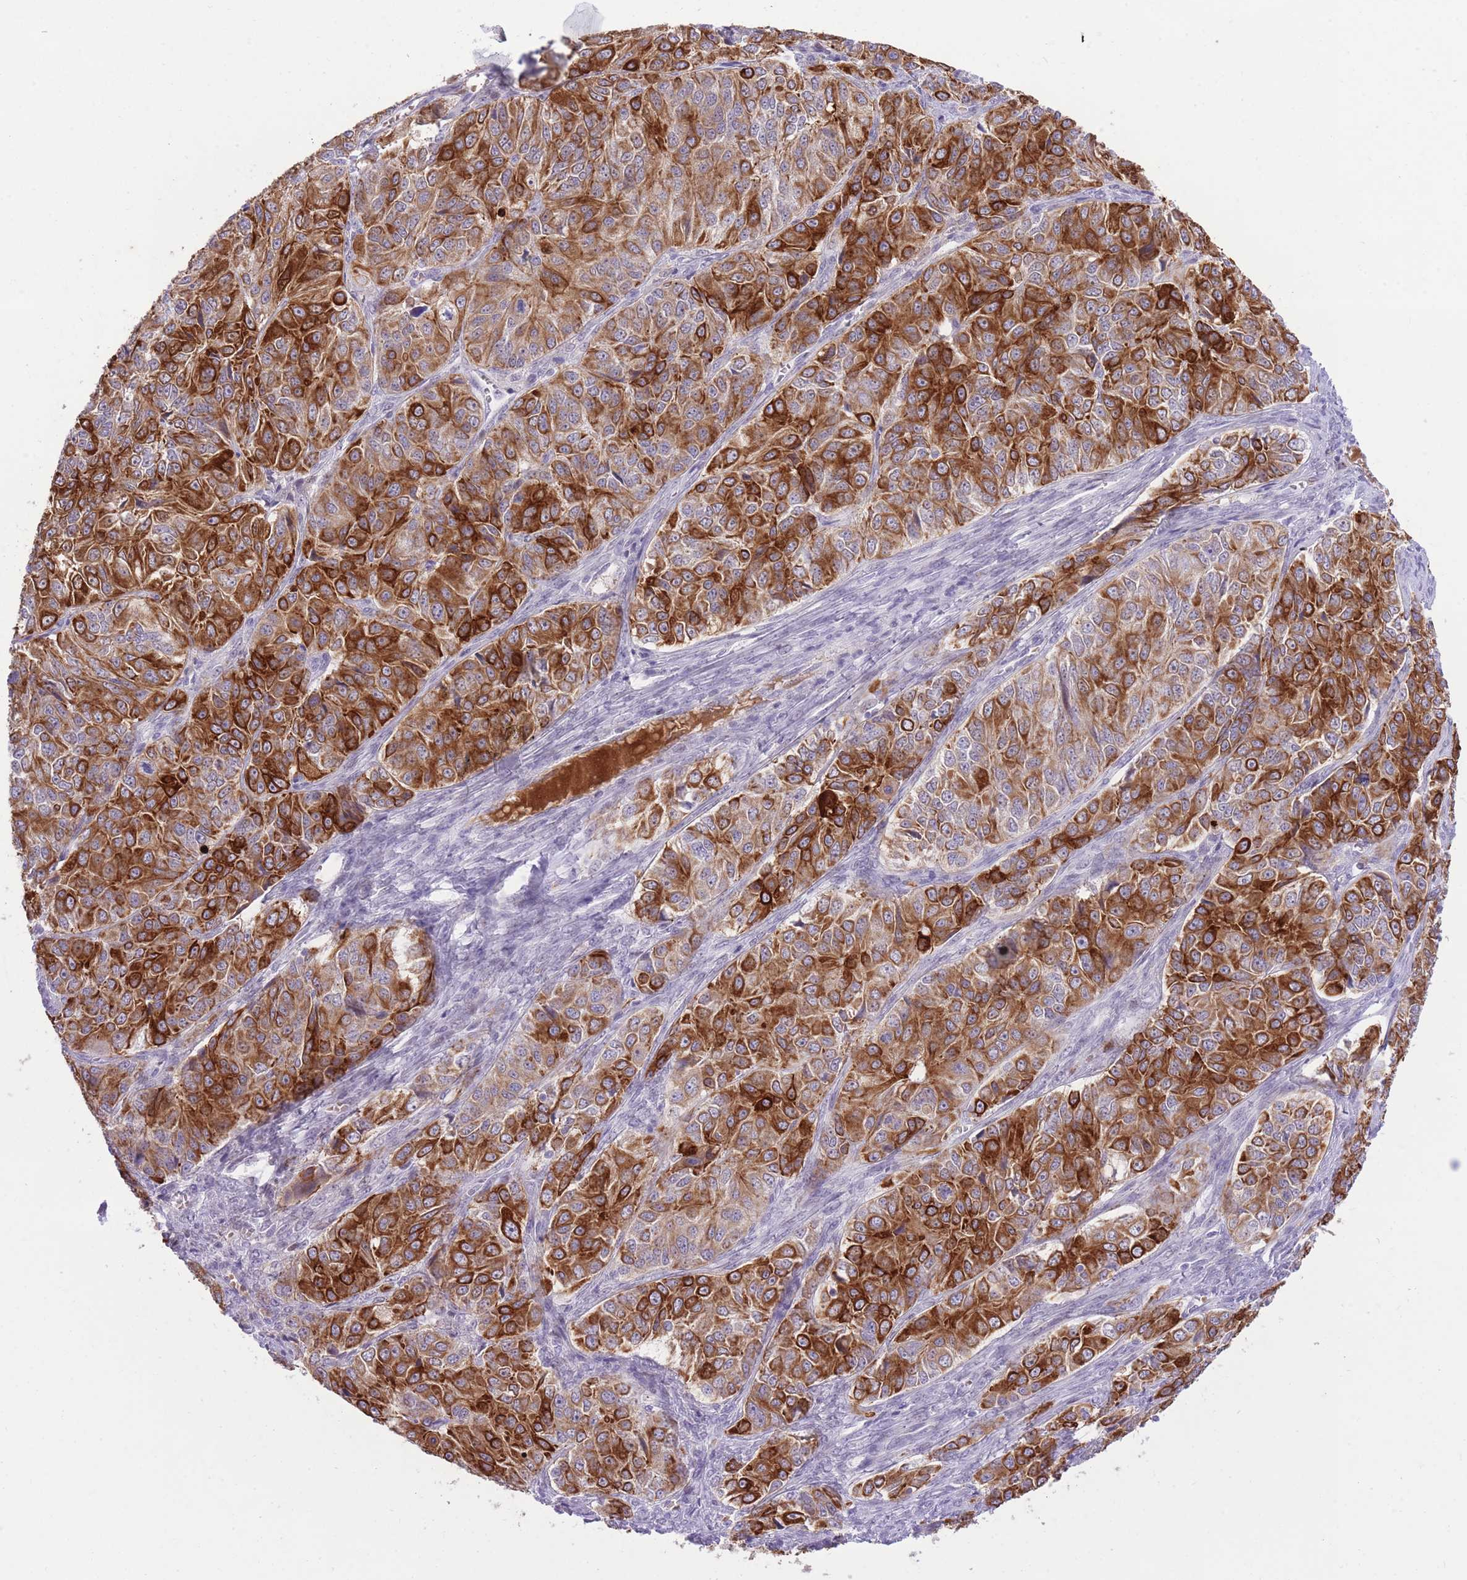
{"staining": {"intensity": "strong", "quantity": ">75%", "location": "cytoplasmic/membranous"}, "tissue": "ovarian cancer", "cell_type": "Tumor cells", "image_type": "cancer", "snomed": [{"axis": "morphology", "description": "Carcinoma, endometroid"}, {"axis": "topography", "description": "Ovary"}], "caption": "Immunohistochemical staining of ovarian cancer (endometroid carcinoma) demonstrates high levels of strong cytoplasmic/membranous protein positivity in about >75% of tumor cells. Nuclei are stained in blue.", "gene": "MEIS3", "patient": {"sex": "female", "age": 51}}